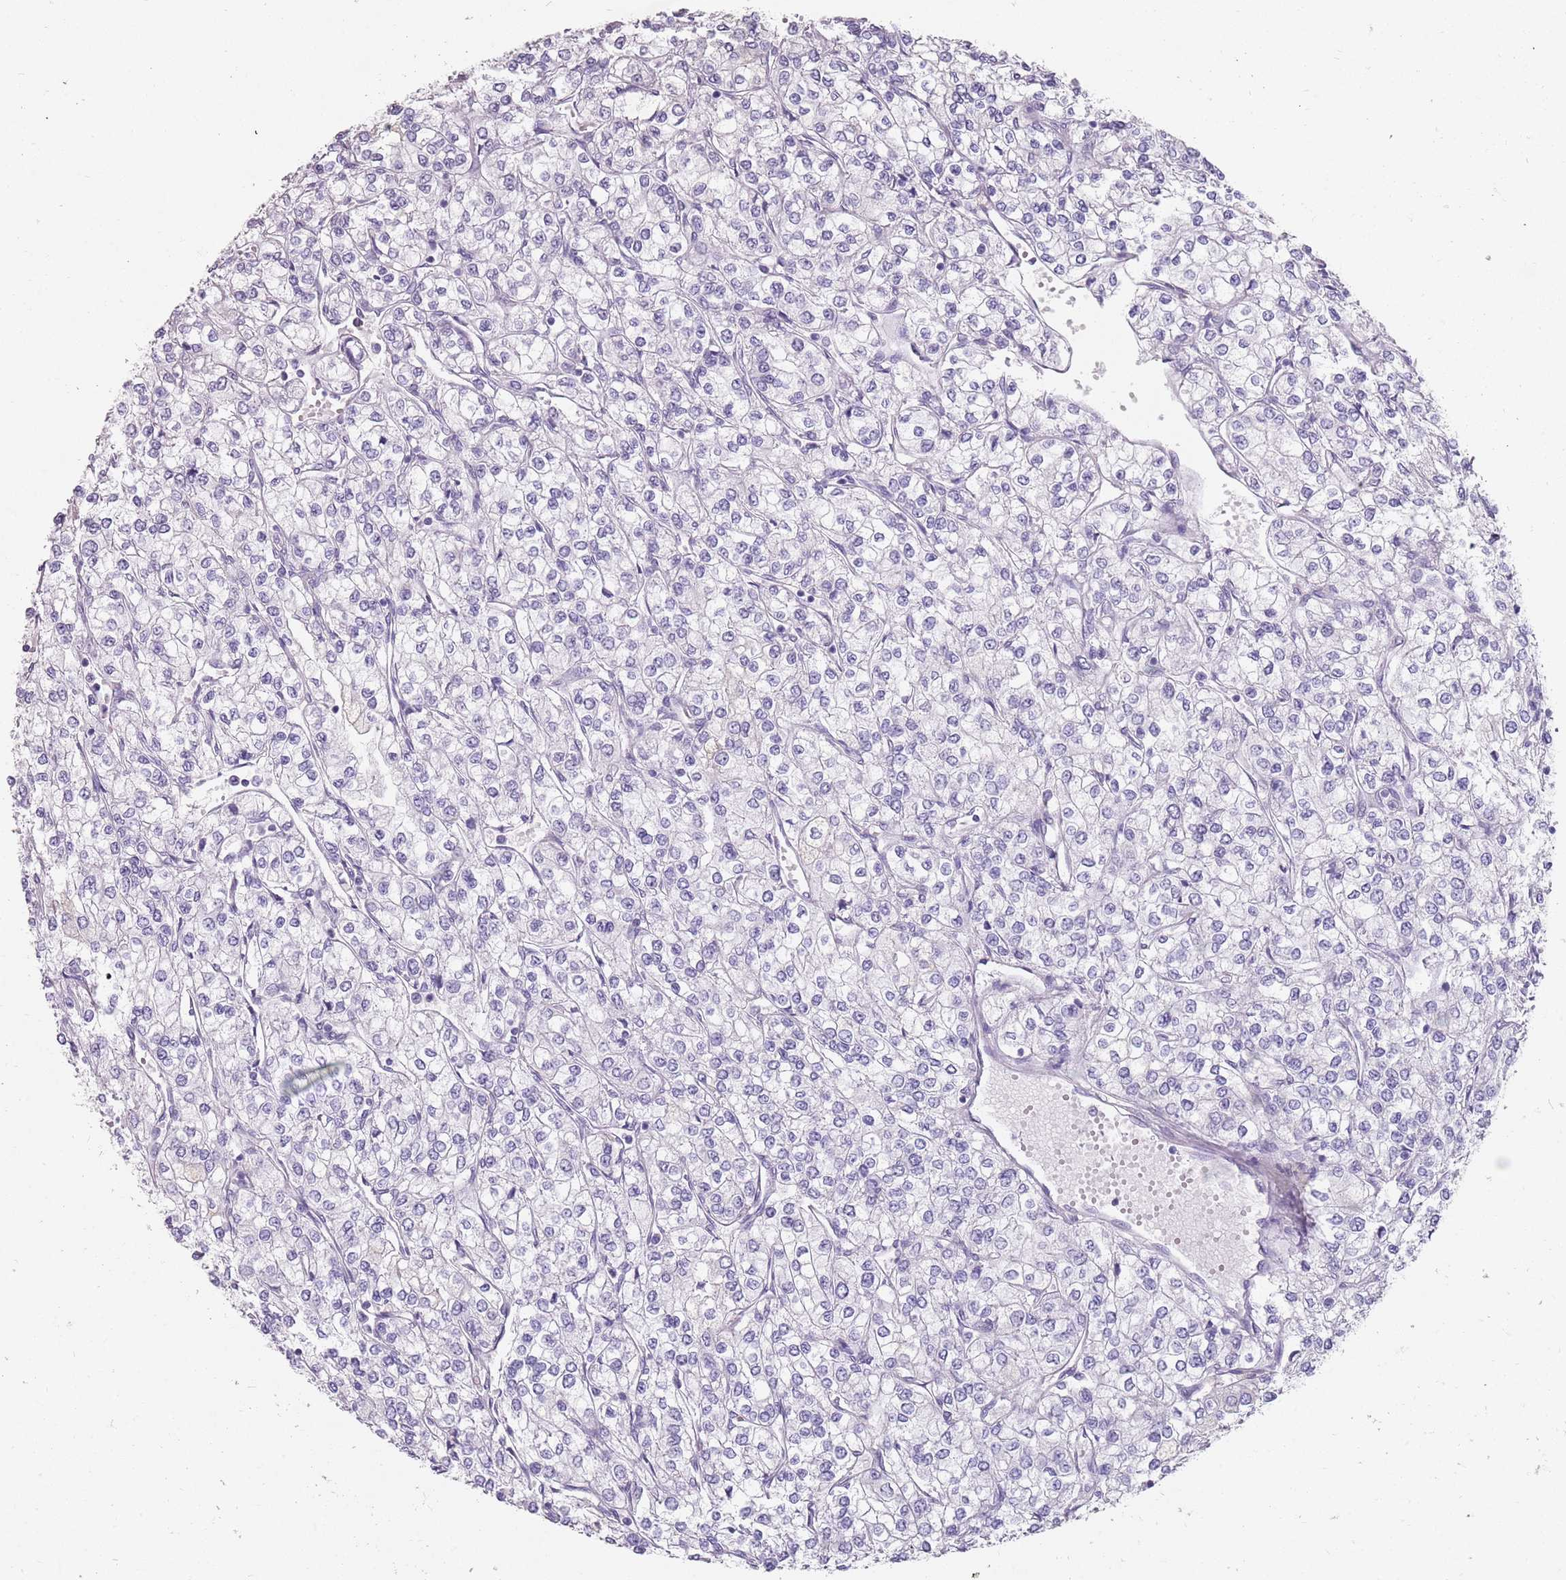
{"staining": {"intensity": "negative", "quantity": "none", "location": "none"}, "tissue": "renal cancer", "cell_type": "Tumor cells", "image_type": "cancer", "snomed": [{"axis": "morphology", "description": "Adenocarcinoma, NOS"}, {"axis": "topography", "description": "Kidney"}], "caption": "Tumor cells are negative for brown protein staining in renal cancer.", "gene": "DDX4", "patient": {"sex": "male", "age": 80}}